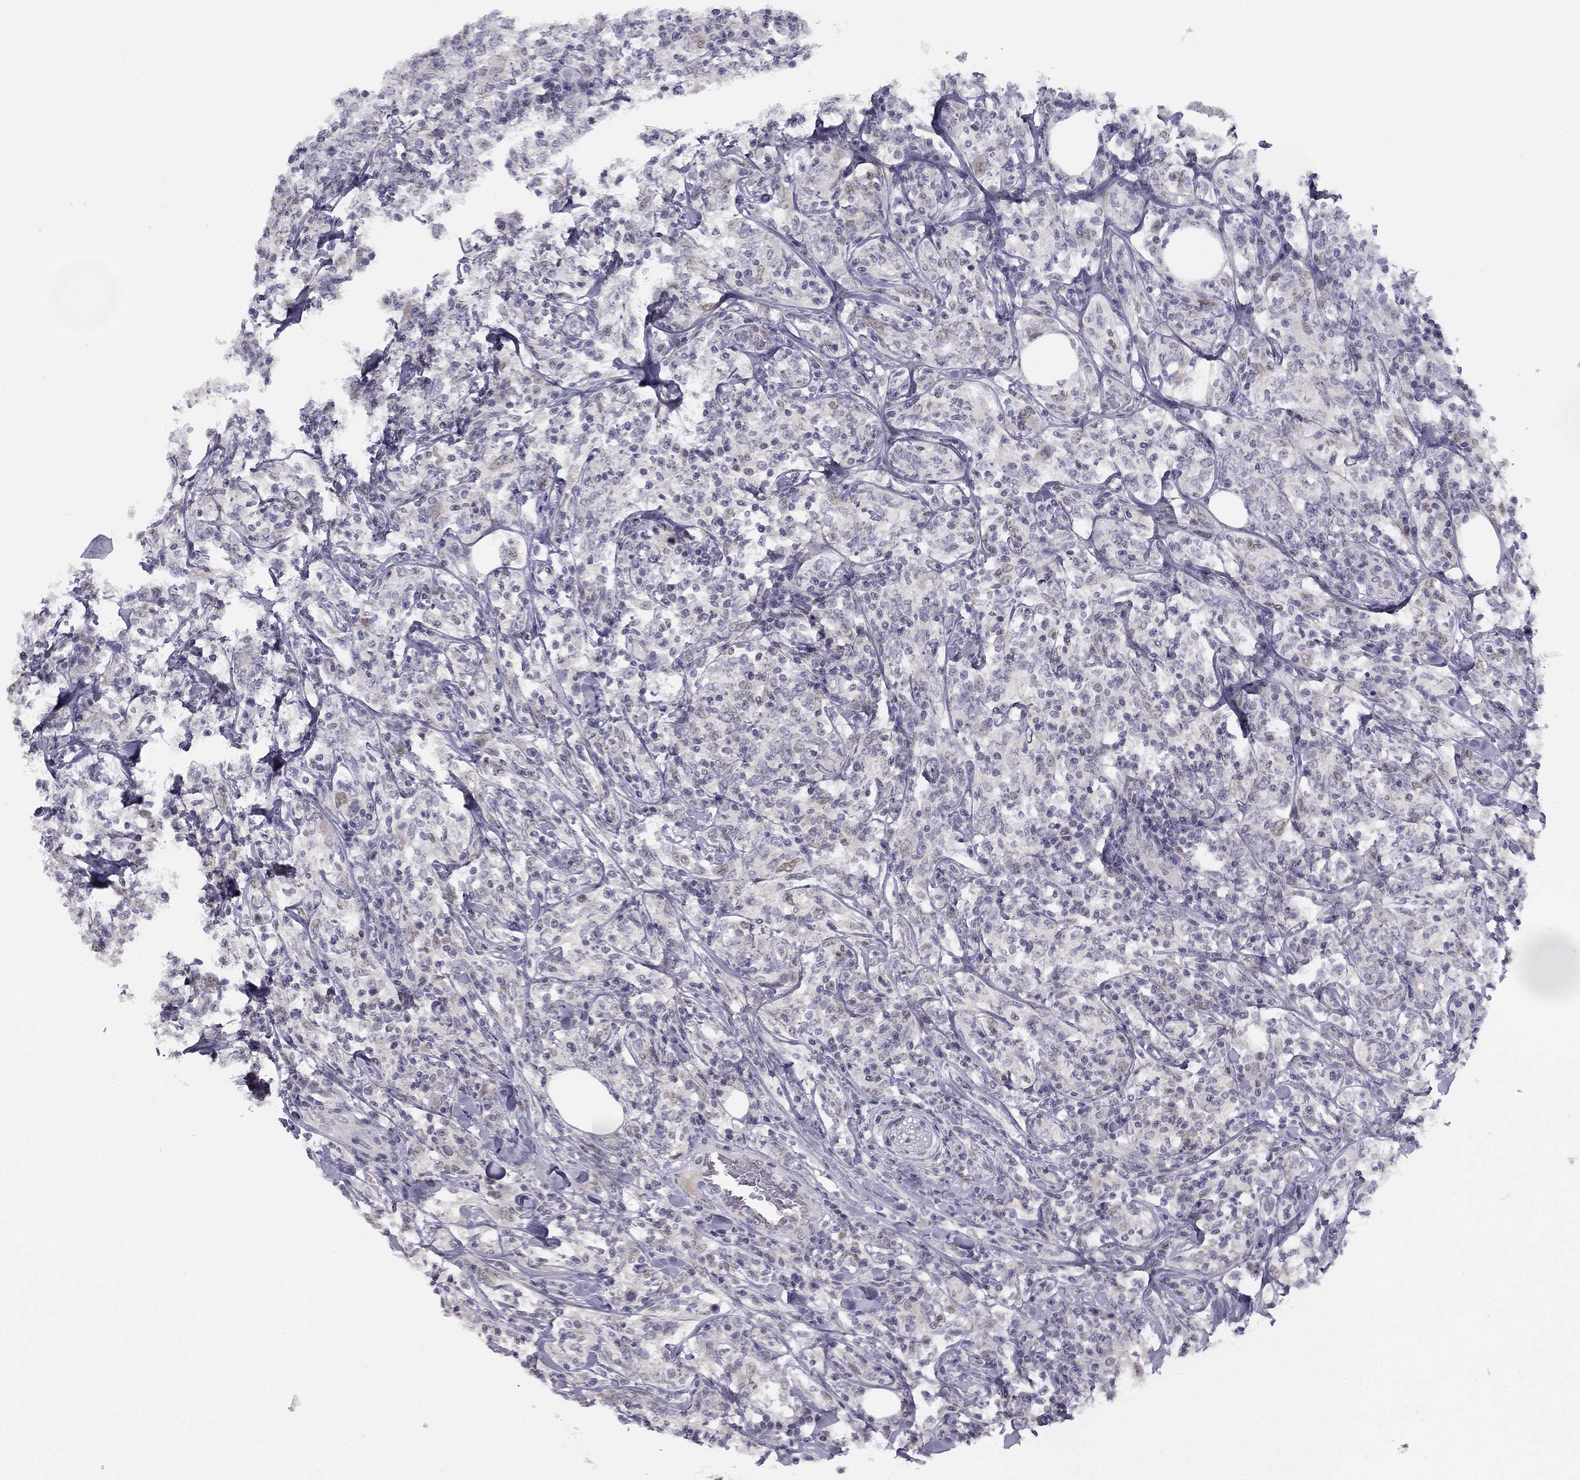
{"staining": {"intensity": "negative", "quantity": "none", "location": "none"}, "tissue": "lymphoma", "cell_type": "Tumor cells", "image_type": "cancer", "snomed": [{"axis": "morphology", "description": "Malignant lymphoma, non-Hodgkin's type, High grade"}, {"axis": "topography", "description": "Lymph node"}], "caption": "There is no significant expression in tumor cells of high-grade malignant lymphoma, non-Hodgkin's type.", "gene": "TRPS1", "patient": {"sex": "female", "age": 84}}